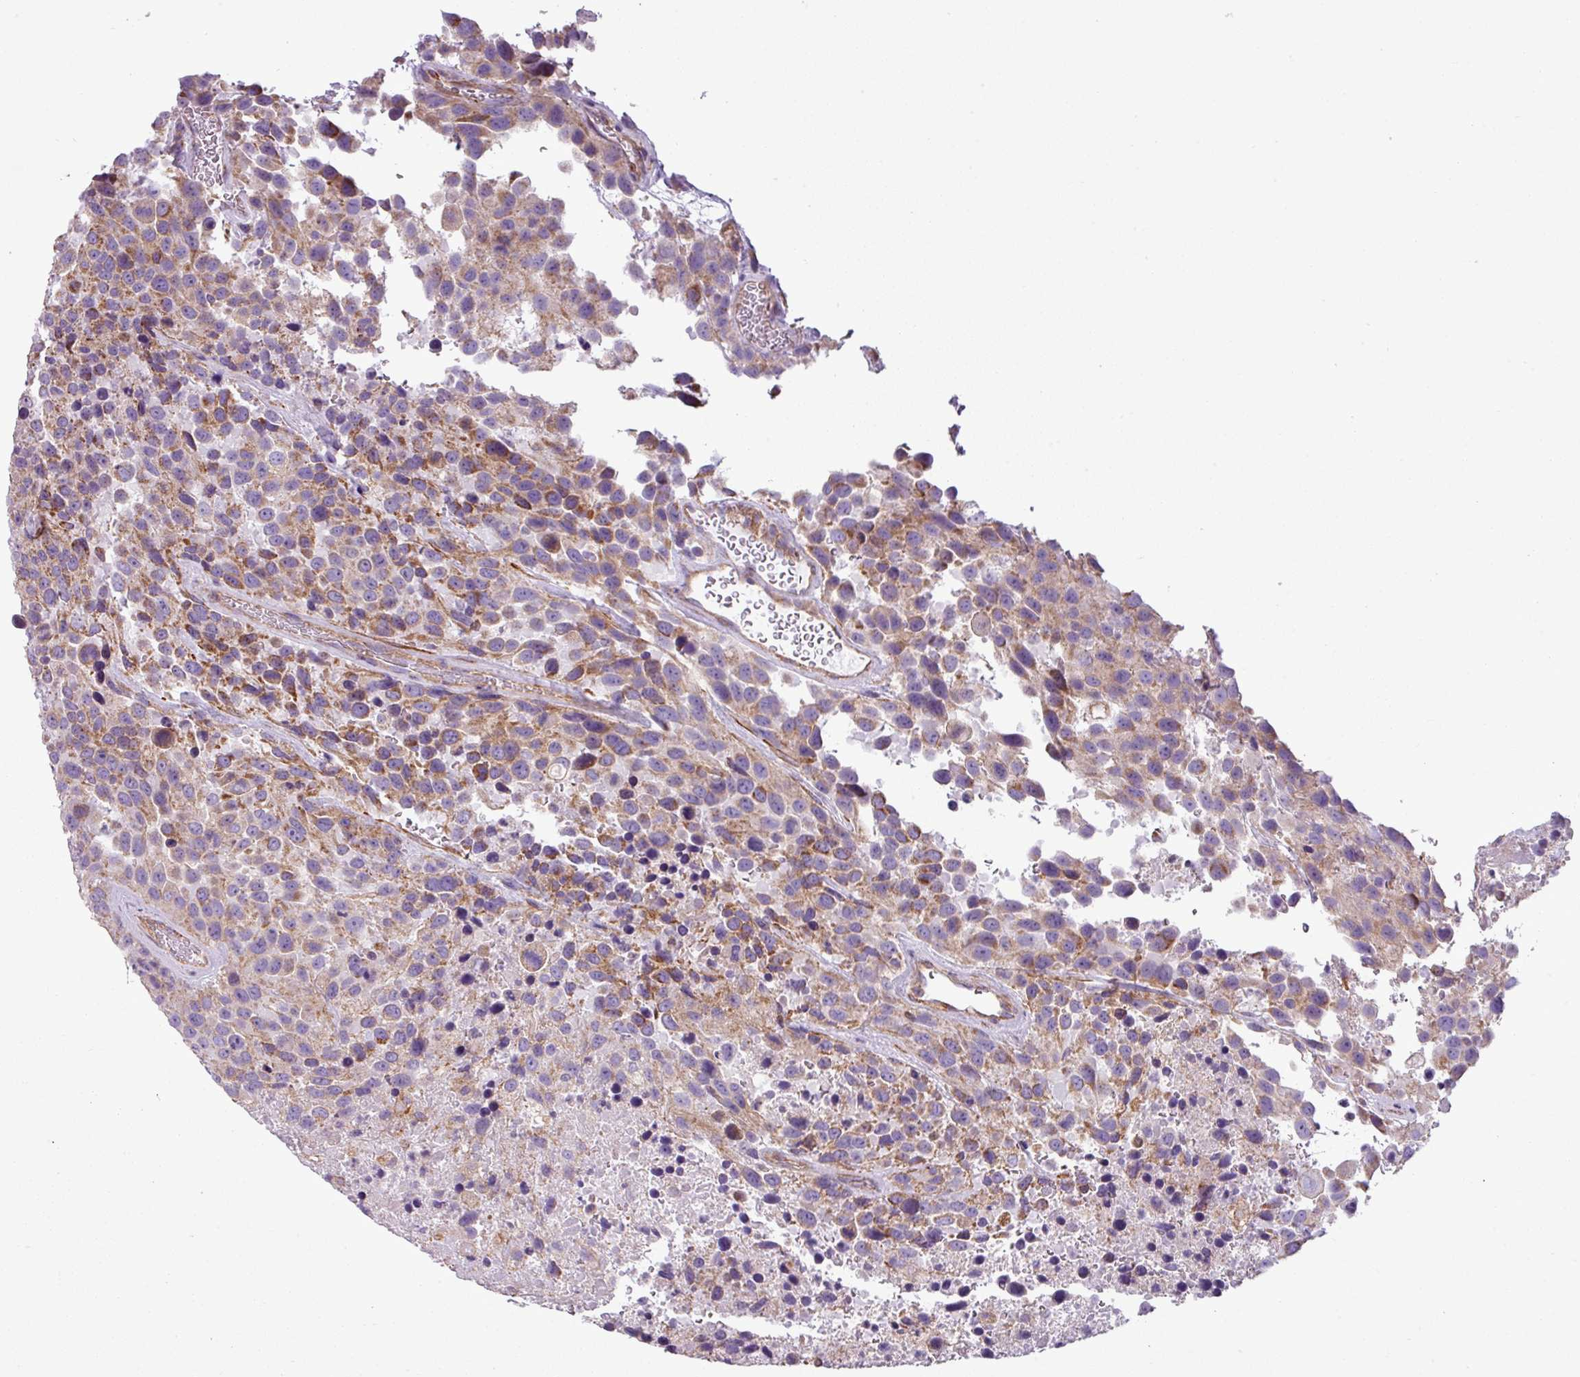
{"staining": {"intensity": "moderate", "quantity": "25%-75%", "location": "cytoplasmic/membranous"}, "tissue": "urothelial cancer", "cell_type": "Tumor cells", "image_type": "cancer", "snomed": [{"axis": "morphology", "description": "Urothelial carcinoma, High grade"}, {"axis": "topography", "description": "Urinary bladder"}], "caption": "IHC of human urothelial carcinoma (high-grade) demonstrates medium levels of moderate cytoplasmic/membranous staining in about 25%-75% of tumor cells.", "gene": "BTN2A2", "patient": {"sex": "female", "age": 70}}